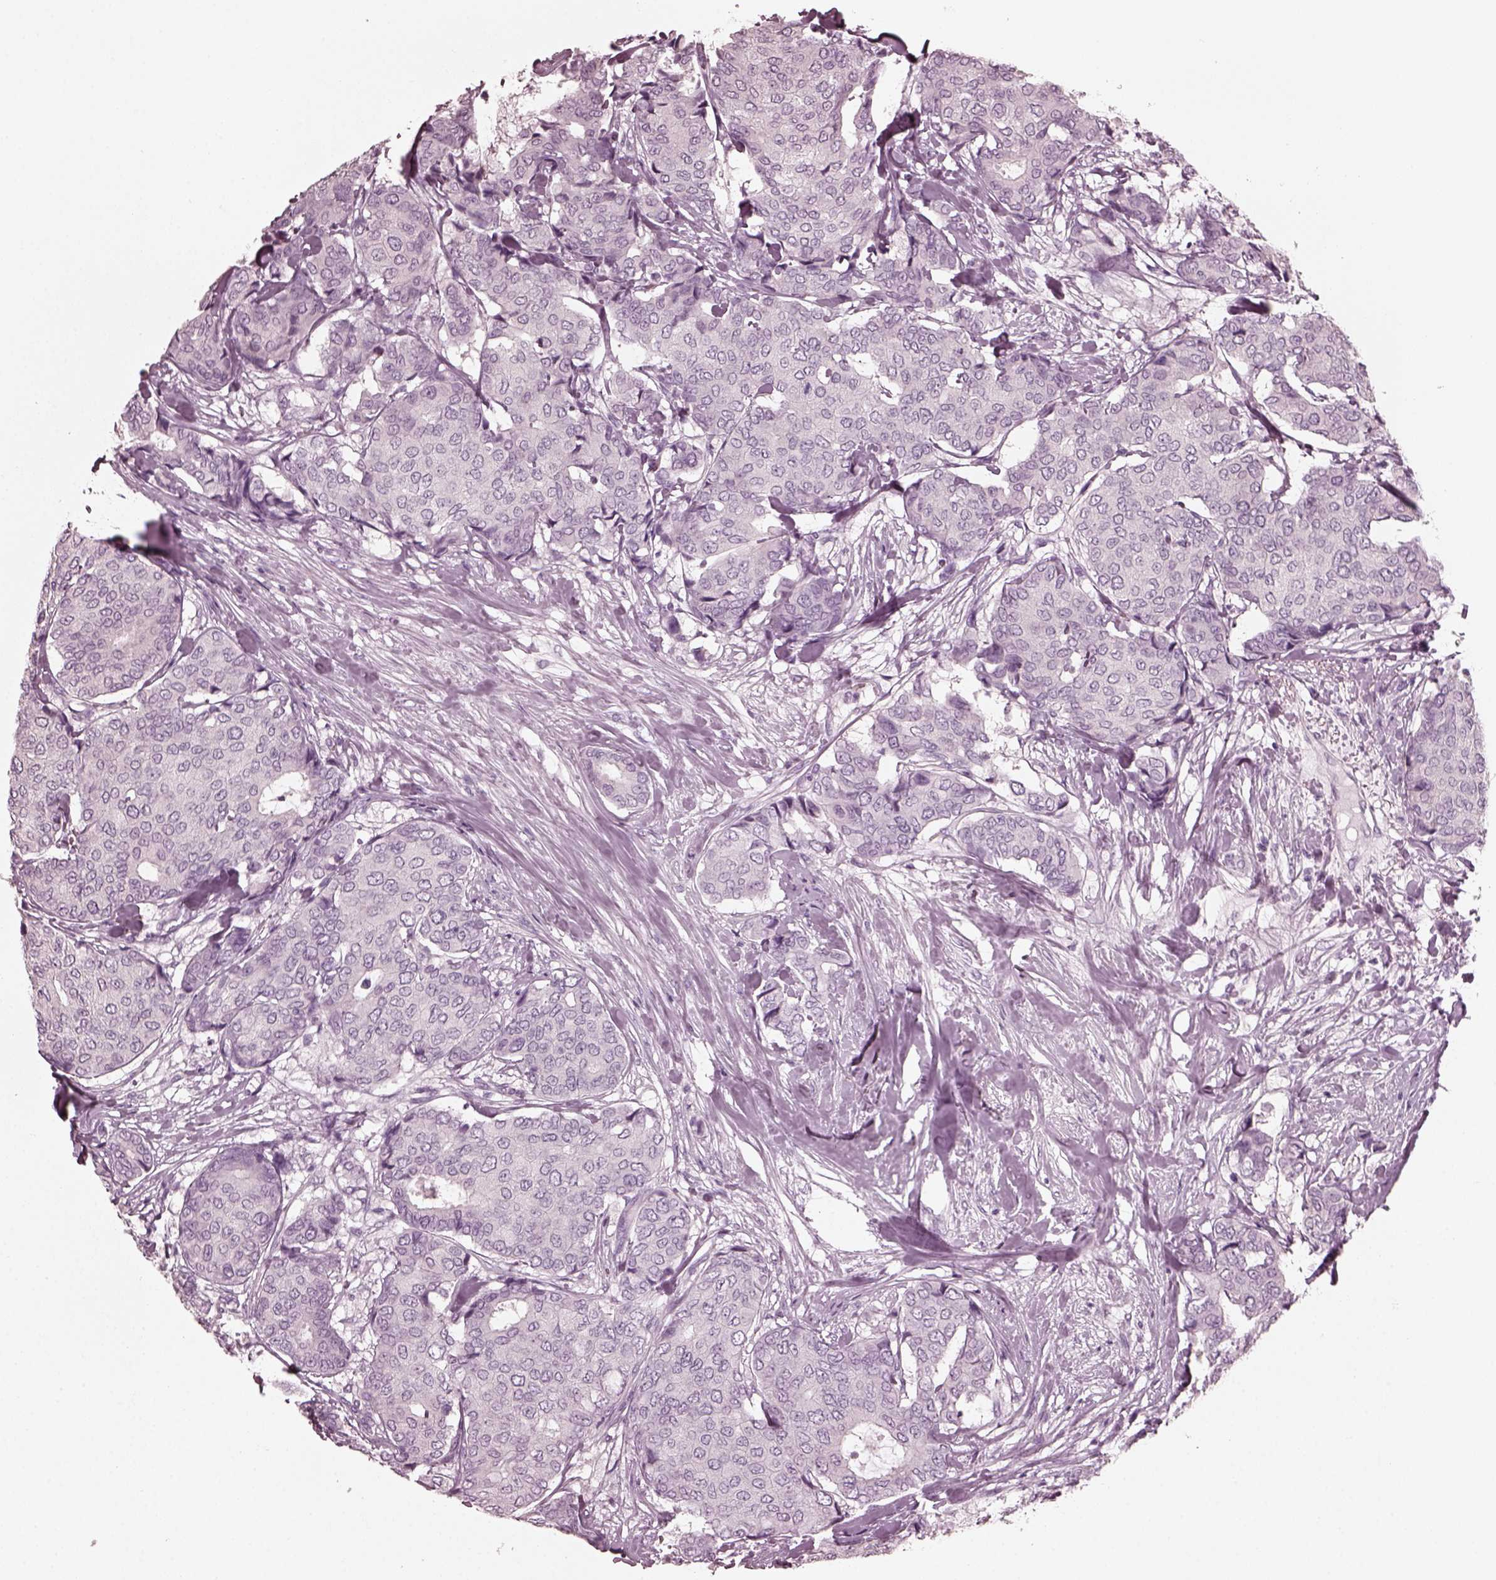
{"staining": {"intensity": "negative", "quantity": "none", "location": "none"}, "tissue": "breast cancer", "cell_type": "Tumor cells", "image_type": "cancer", "snomed": [{"axis": "morphology", "description": "Duct carcinoma"}, {"axis": "topography", "description": "Breast"}], "caption": "IHC micrograph of human breast cancer (infiltrating ductal carcinoma) stained for a protein (brown), which exhibits no staining in tumor cells.", "gene": "GRM6", "patient": {"sex": "female", "age": 75}}